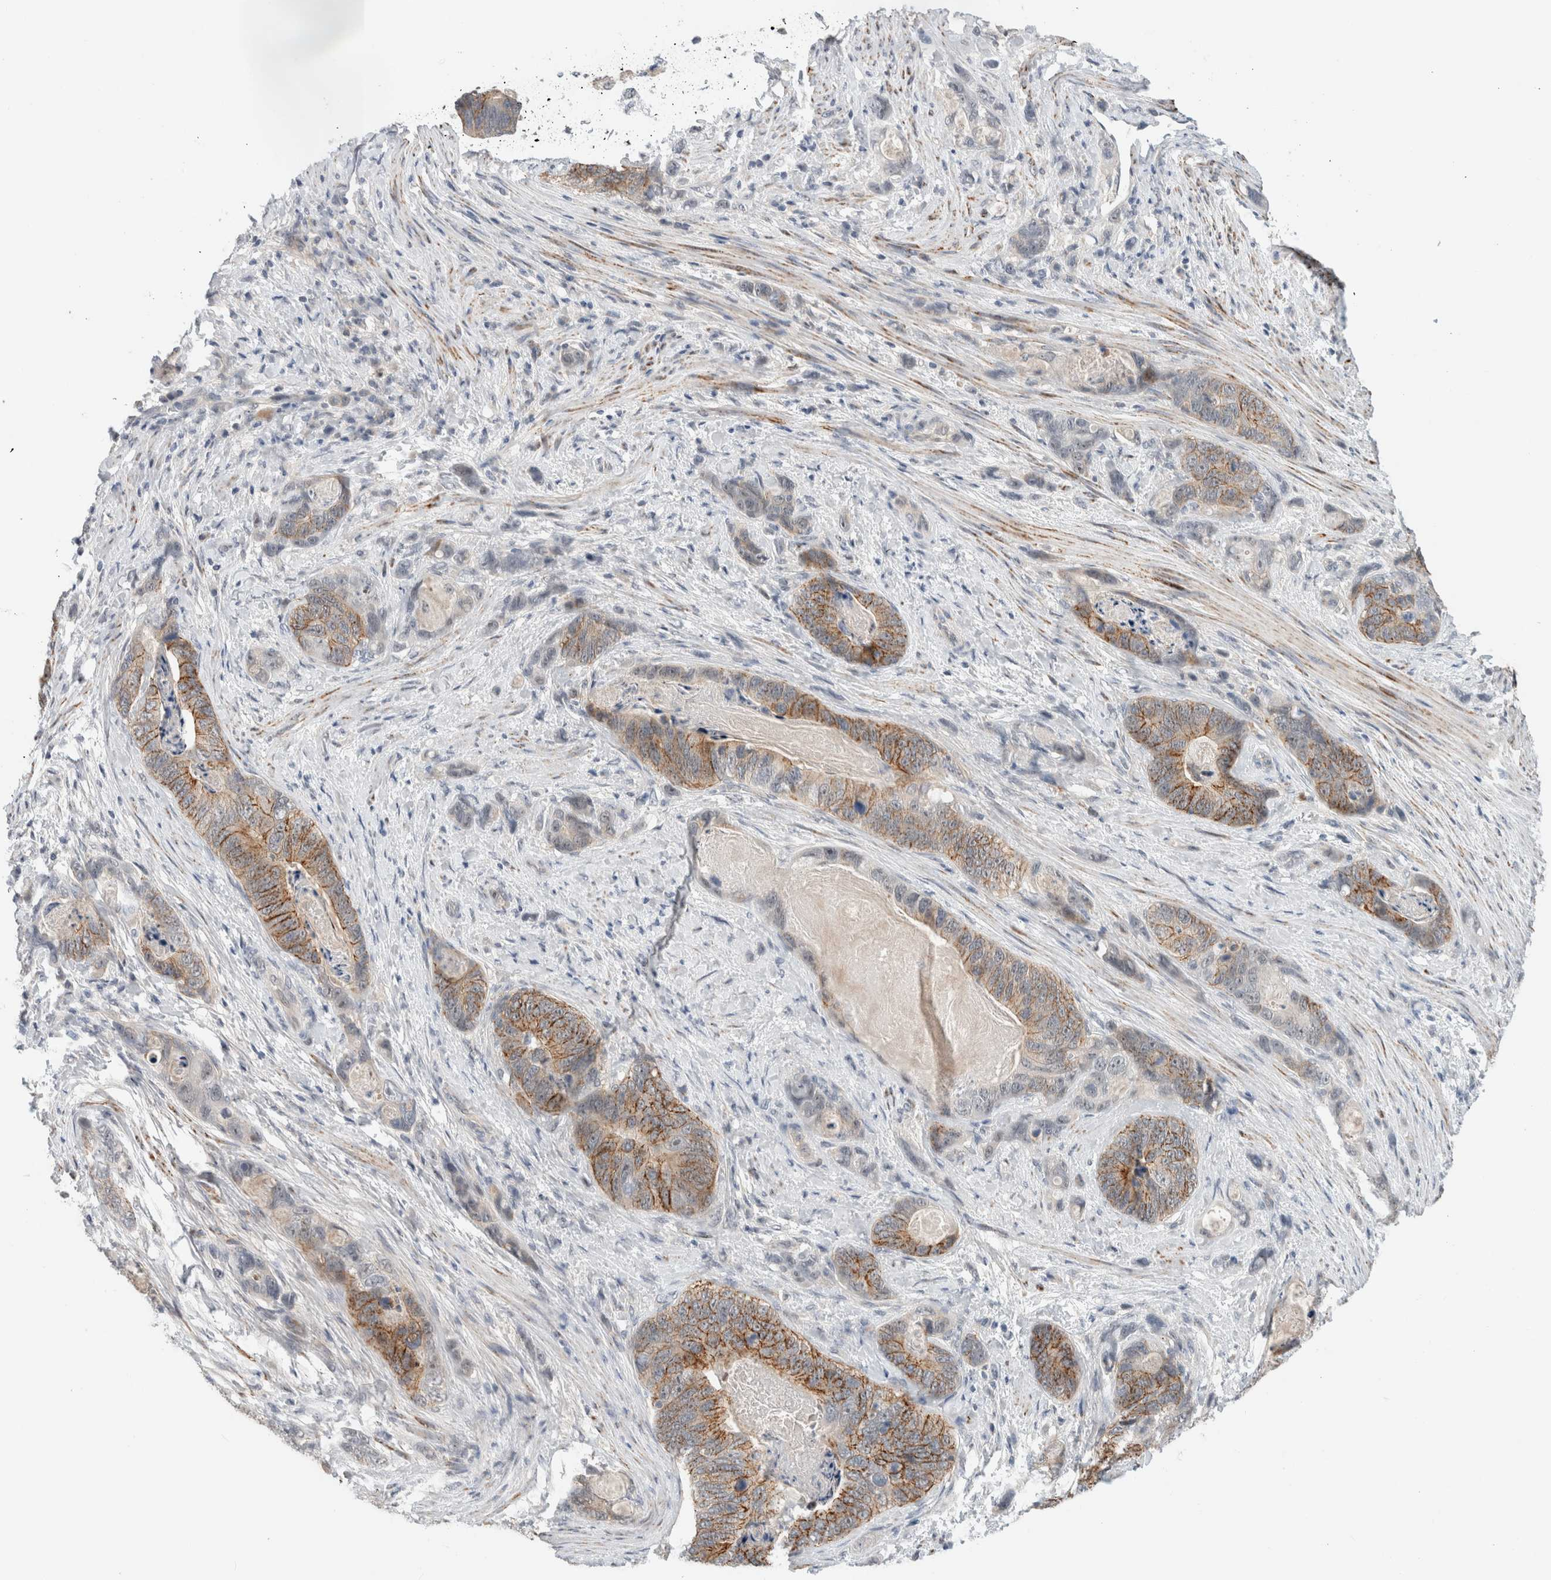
{"staining": {"intensity": "moderate", "quantity": ">75%", "location": "cytoplasmic/membranous"}, "tissue": "stomach cancer", "cell_type": "Tumor cells", "image_type": "cancer", "snomed": [{"axis": "morphology", "description": "Normal tissue, NOS"}, {"axis": "morphology", "description": "Adenocarcinoma, NOS"}, {"axis": "topography", "description": "Stomach"}], "caption": "Approximately >75% of tumor cells in human stomach cancer (adenocarcinoma) demonstrate moderate cytoplasmic/membranous protein expression as visualized by brown immunohistochemical staining.", "gene": "HCN3", "patient": {"sex": "female", "age": 89}}